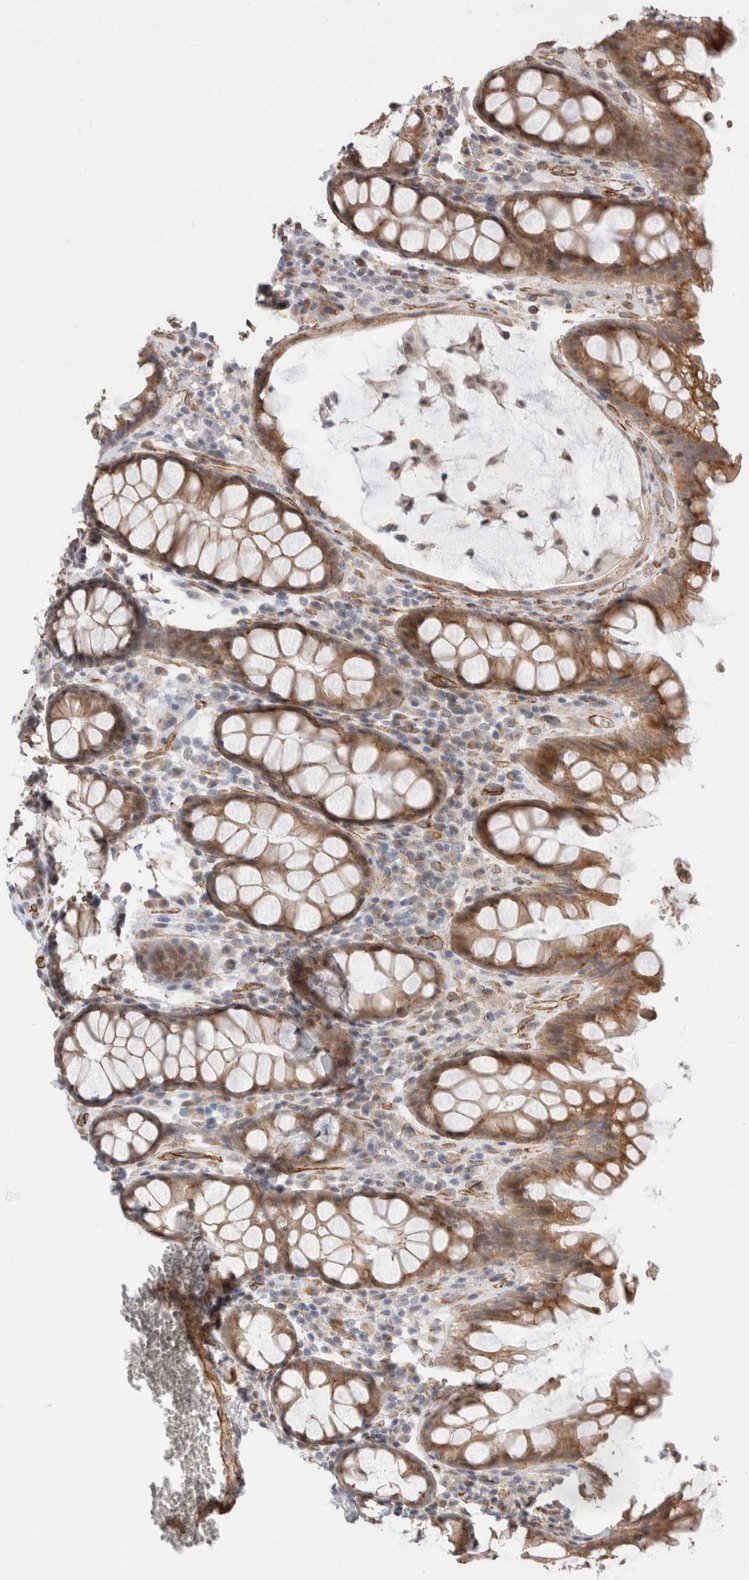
{"staining": {"intensity": "moderate", "quantity": ">75%", "location": "cytoplasmic/membranous"}, "tissue": "rectum", "cell_type": "Glandular cells", "image_type": "normal", "snomed": [{"axis": "morphology", "description": "Normal tissue, NOS"}, {"axis": "topography", "description": "Rectum"}], "caption": "Rectum stained with a protein marker exhibits moderate staining in glandular cells.", "gene": "CAAP1", "patient": {"sex": "male", "age": 64}}